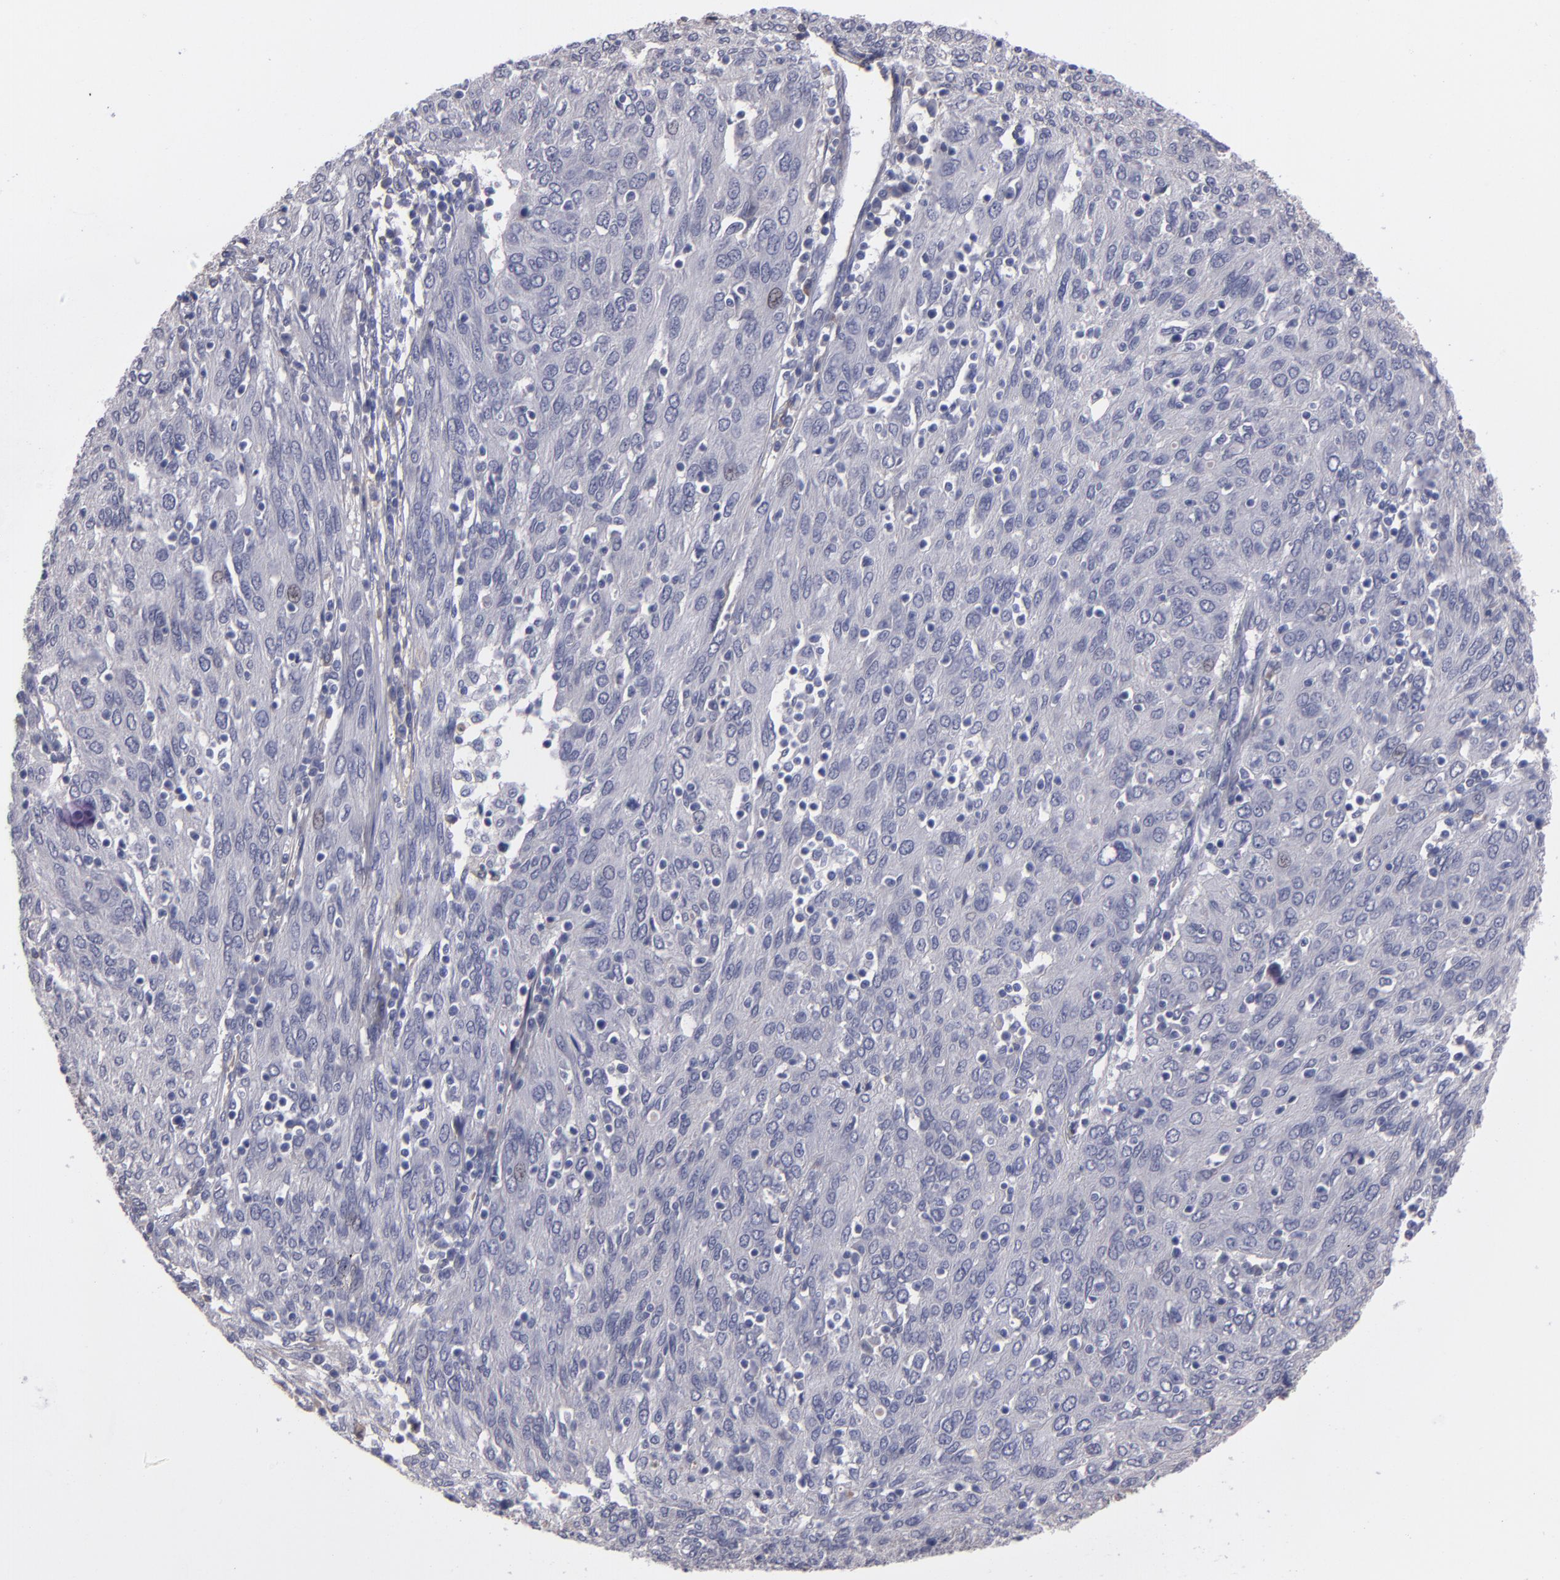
{"staining": {"intensity": "negative", "quantity": "none", "location": "none"}, "tissue": "ovarian cancer", "cell_type": "Tumor cells", "image_type": "cancer", "snomed": [{"axis": "morphology", "description": "Carcinoma, endometroid"}, {"axis": "topography", "description": "Ovary"}], "caption": "This is a image of IHC staining of endometroid carcinoma (ovarian), which shows no staining in tumor cells.", "gene": "ITIH4", "patient": {"sex": "female", "age": 50}}